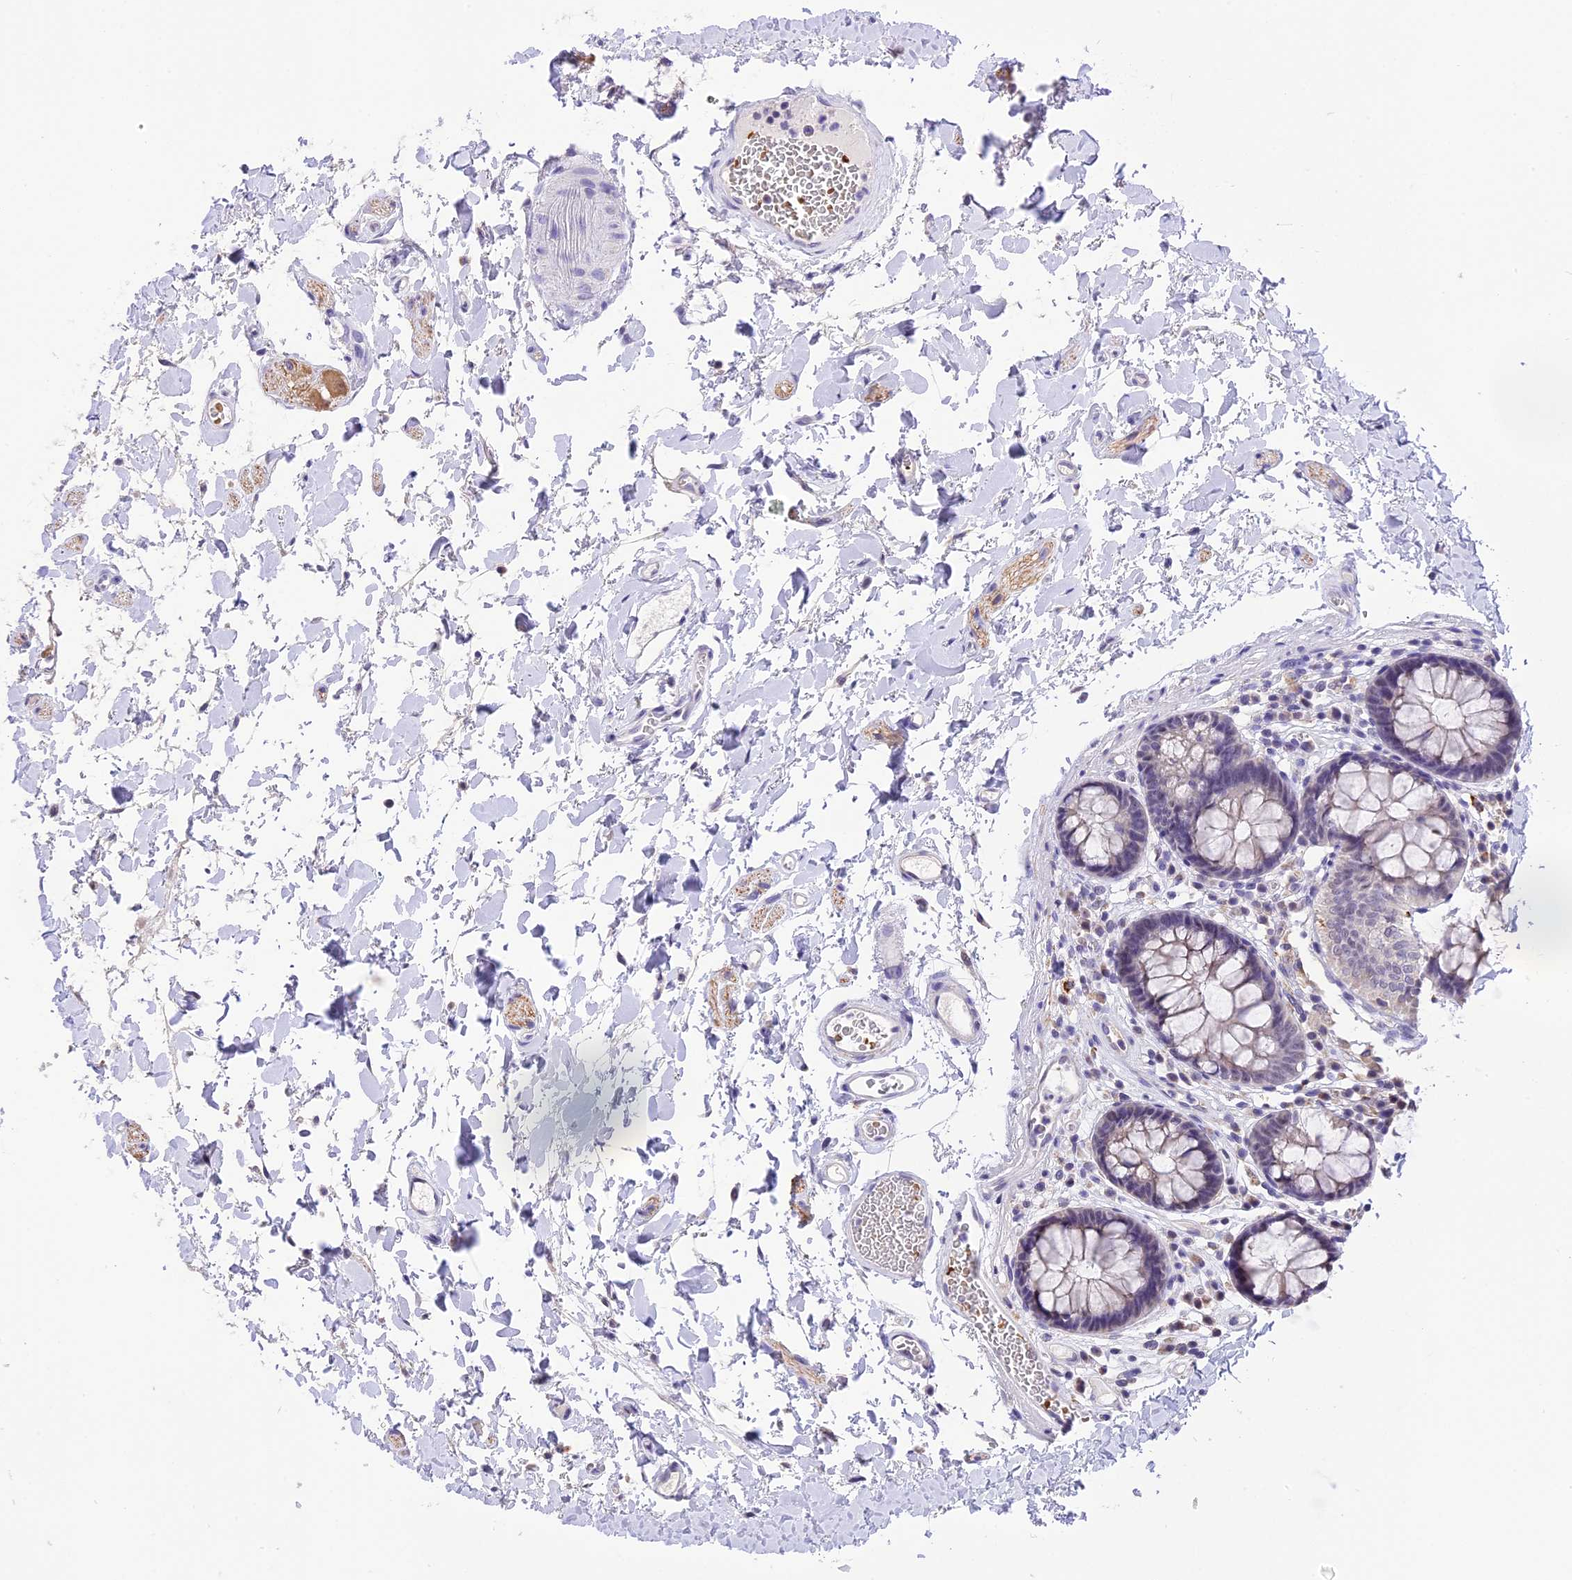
{"staining": {"intensity": "negative", "quantity": "none", "location": "none"}, "tissue": "colon", "cell_type": "Endothelial cells", "image_type": "normal", "snomed": [{"axis": "morphology", "description": "Normal tissue, NOS"}, {"axis": "topography", "description": "Colon"}], "caption": "Immunohistochemistry (IHC) histopathology image of unremarkable human colon stained for a protein (brown), which displays no staining in endothelial cells. Brightfield microscopy of IHC stained with DAB (3,3'-diaminobenzidine) (brown) and hematoxylin (blue), captured at high magnification.", "gene": "AHSP", "patient": {"sex": "male", "age": 84}}